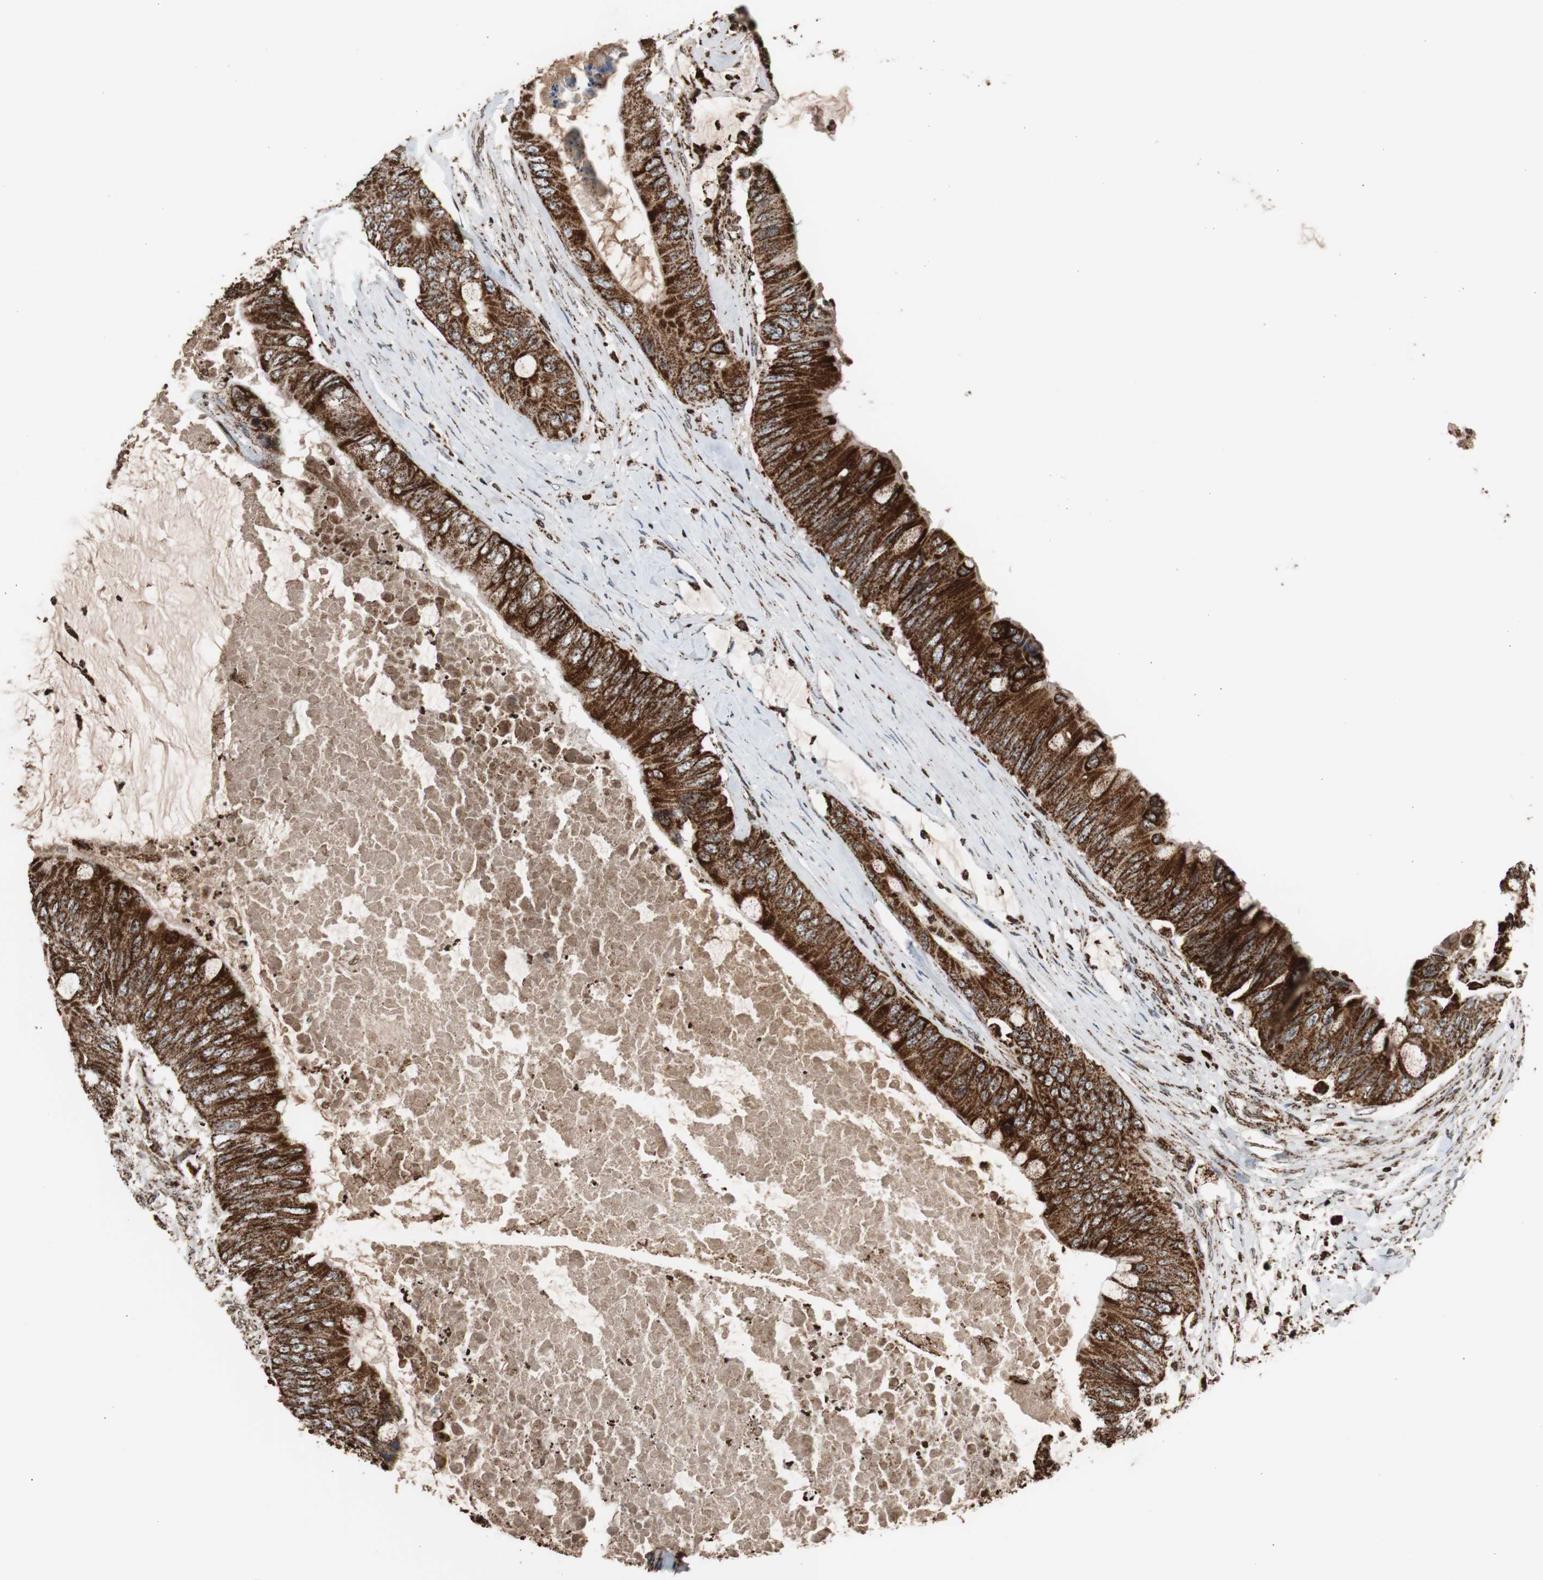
{"staining": {"intensity": "strong", "quantity": ">75%", "location": "cytoplasmic/membranous"}, "tissue": "colorectal cancer", "cell_type": "Tumor cells", "image_type": "cancer", "snomed": [{"axis": "morphology", "description": "Adenocarcinoma, NOS"}, {"axis": "topography", "description": "Rectum"}], "caption": "Immunohistochemistry (IHC) micrograph of neoplastic tissue: human colorectal adenocarcinoma stained using immunohistochemistry exhibits high levels of strong protein expression localized specifically in the cytoplasmic/membranous of tumor cells, appearing as a cytoplasmic/membranous brown color.", "gene": "HSPA9", "patient": {"sex": "female", "age": 77}}